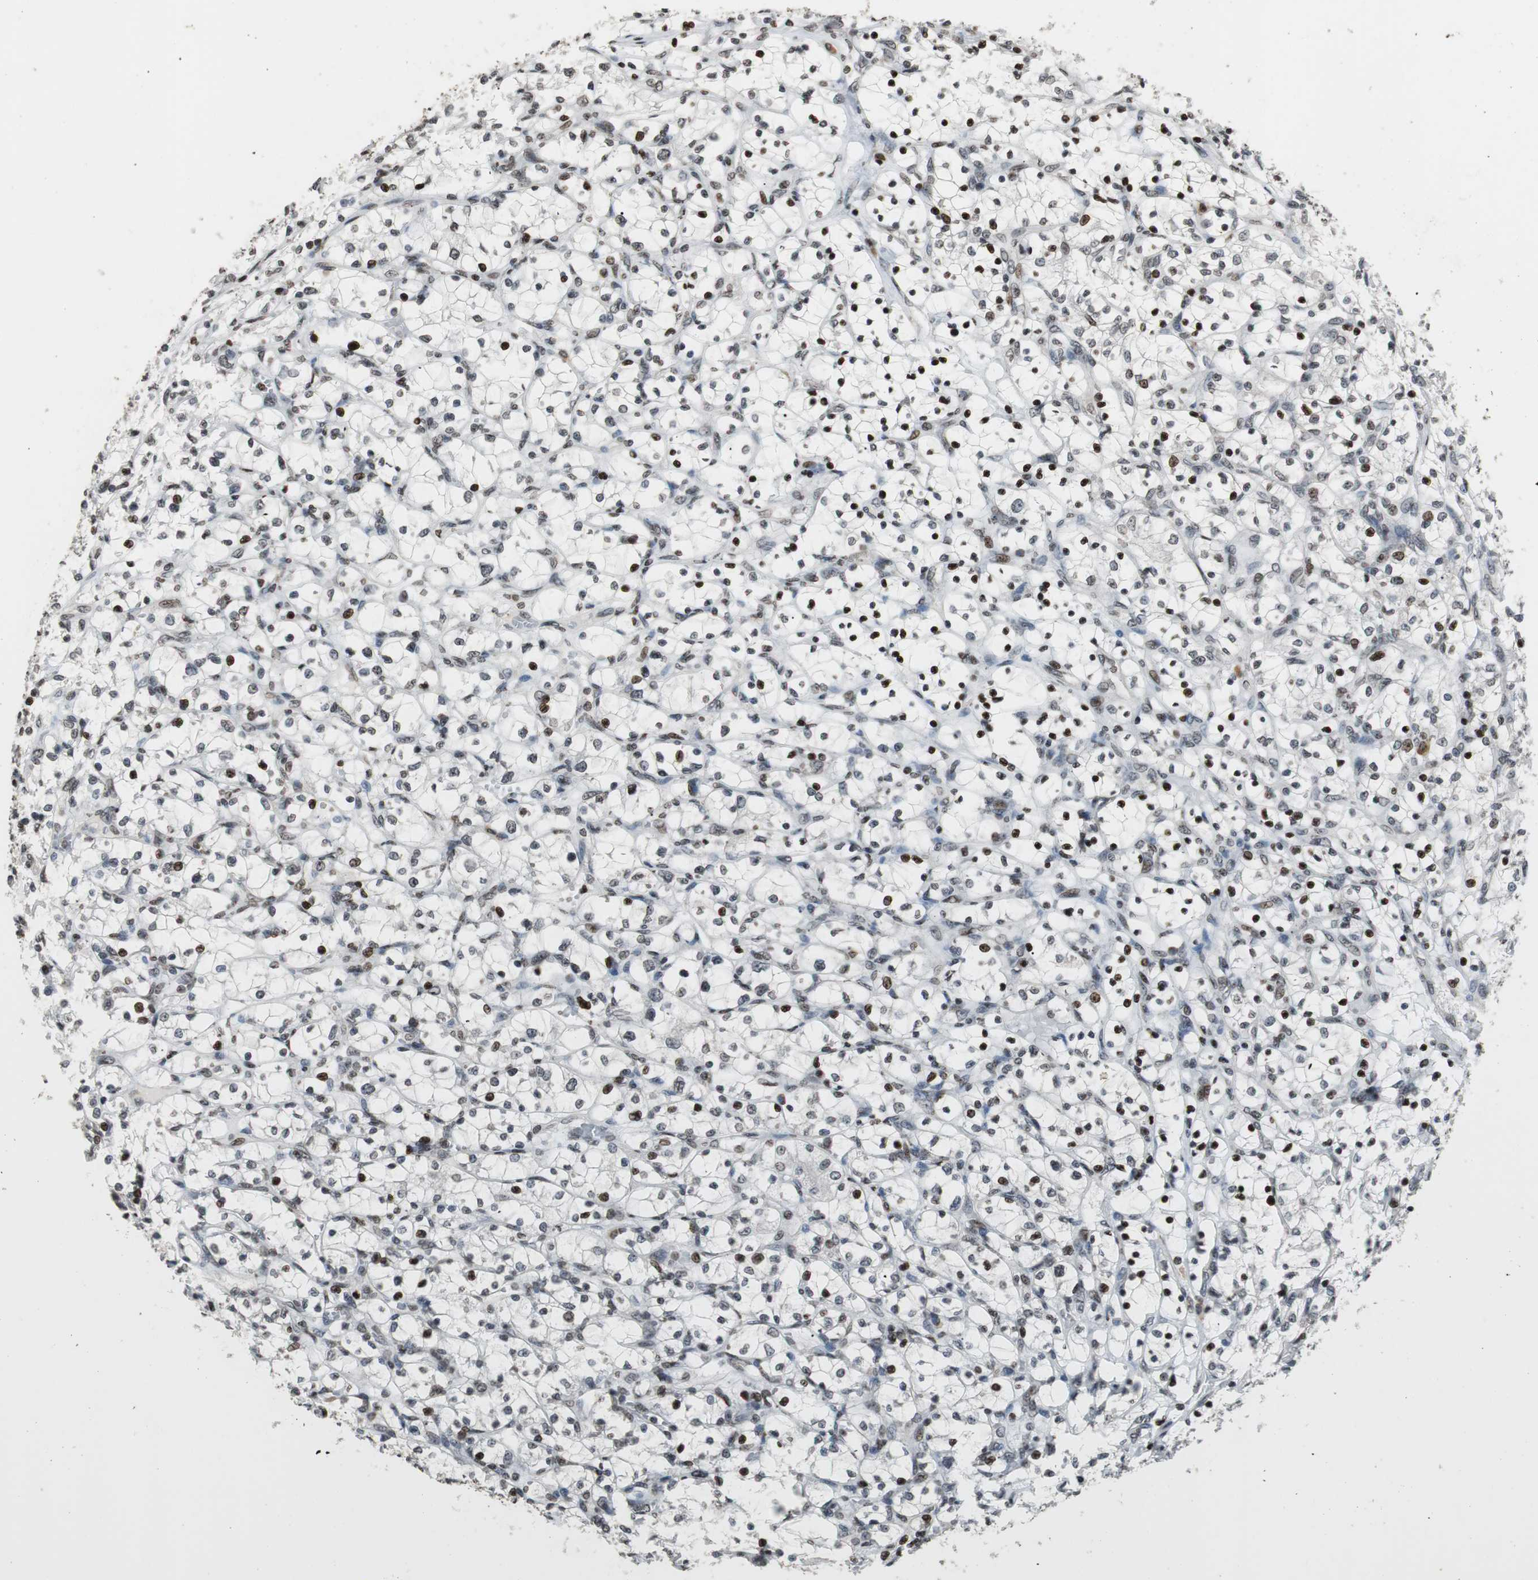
{"staining": {"intensity": "strong", "quantity": "25%-75%", "location": "nuclear"}, "tissue": "renal cancer", "cell_type": "Tumor cells", "image_type": "cancer", "snomed": [{"axis": "morphology", "description": "Adenocarcinoma, NOS"}, {"axis": "topography", "description": "Kidney"}], "caption": "The photomicrograph shows immunohistochemical staining of renal adenocarcinoma. There is strong nuclear positivity is seen in about 25%-75% of tumor cells. The staining was performed using DAB (3,3'-diaminobenzidine) to visualize the protein expression in brown, while the nuclei were stained in blue with hematoxylin (Magnification: 20x).", "gene": "PAXIP1", "patient": {"sex": "female", "age": 69}}